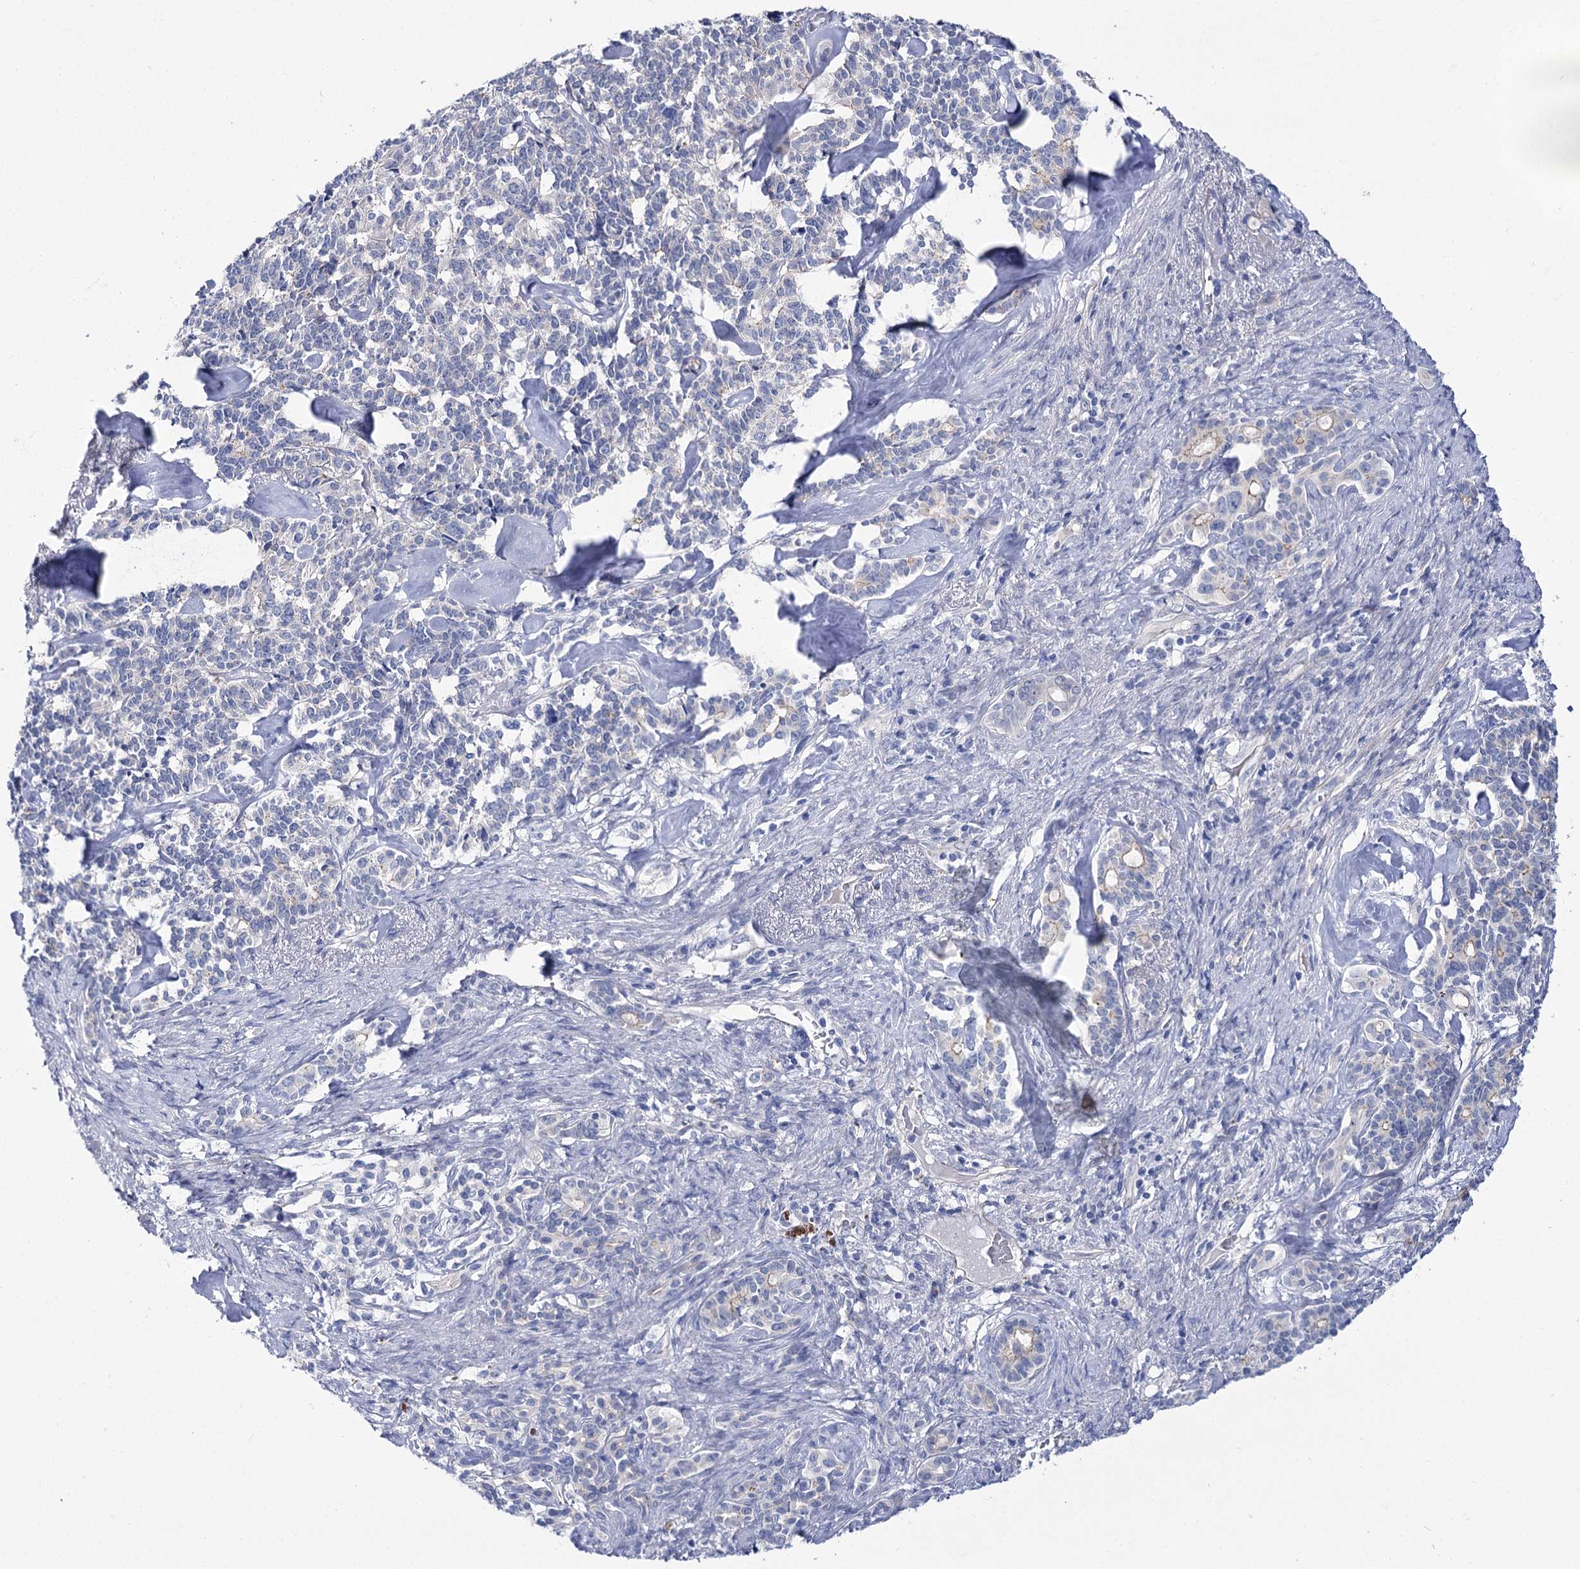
{"staining": {"intensity": "weak", "quantity": "<25%", "location": "cytoplasmic/membranous"}, "tissue": "pancreatic cancer", "cell_type": "Tumor cells", "image_type": "cancer", "snomed": [{"axis": "morphology", "description": "Adenocarcinoma, NOS"}, {"axis": "topography", "description": "Pancreas"}], "caption": "Protein analysis of pancreatic cancer (adenocarcinoma) demonstrates no significant positivity in tumor cells.", "gene": "NRAP", "patient": {"sex": "female", "age": 74}}